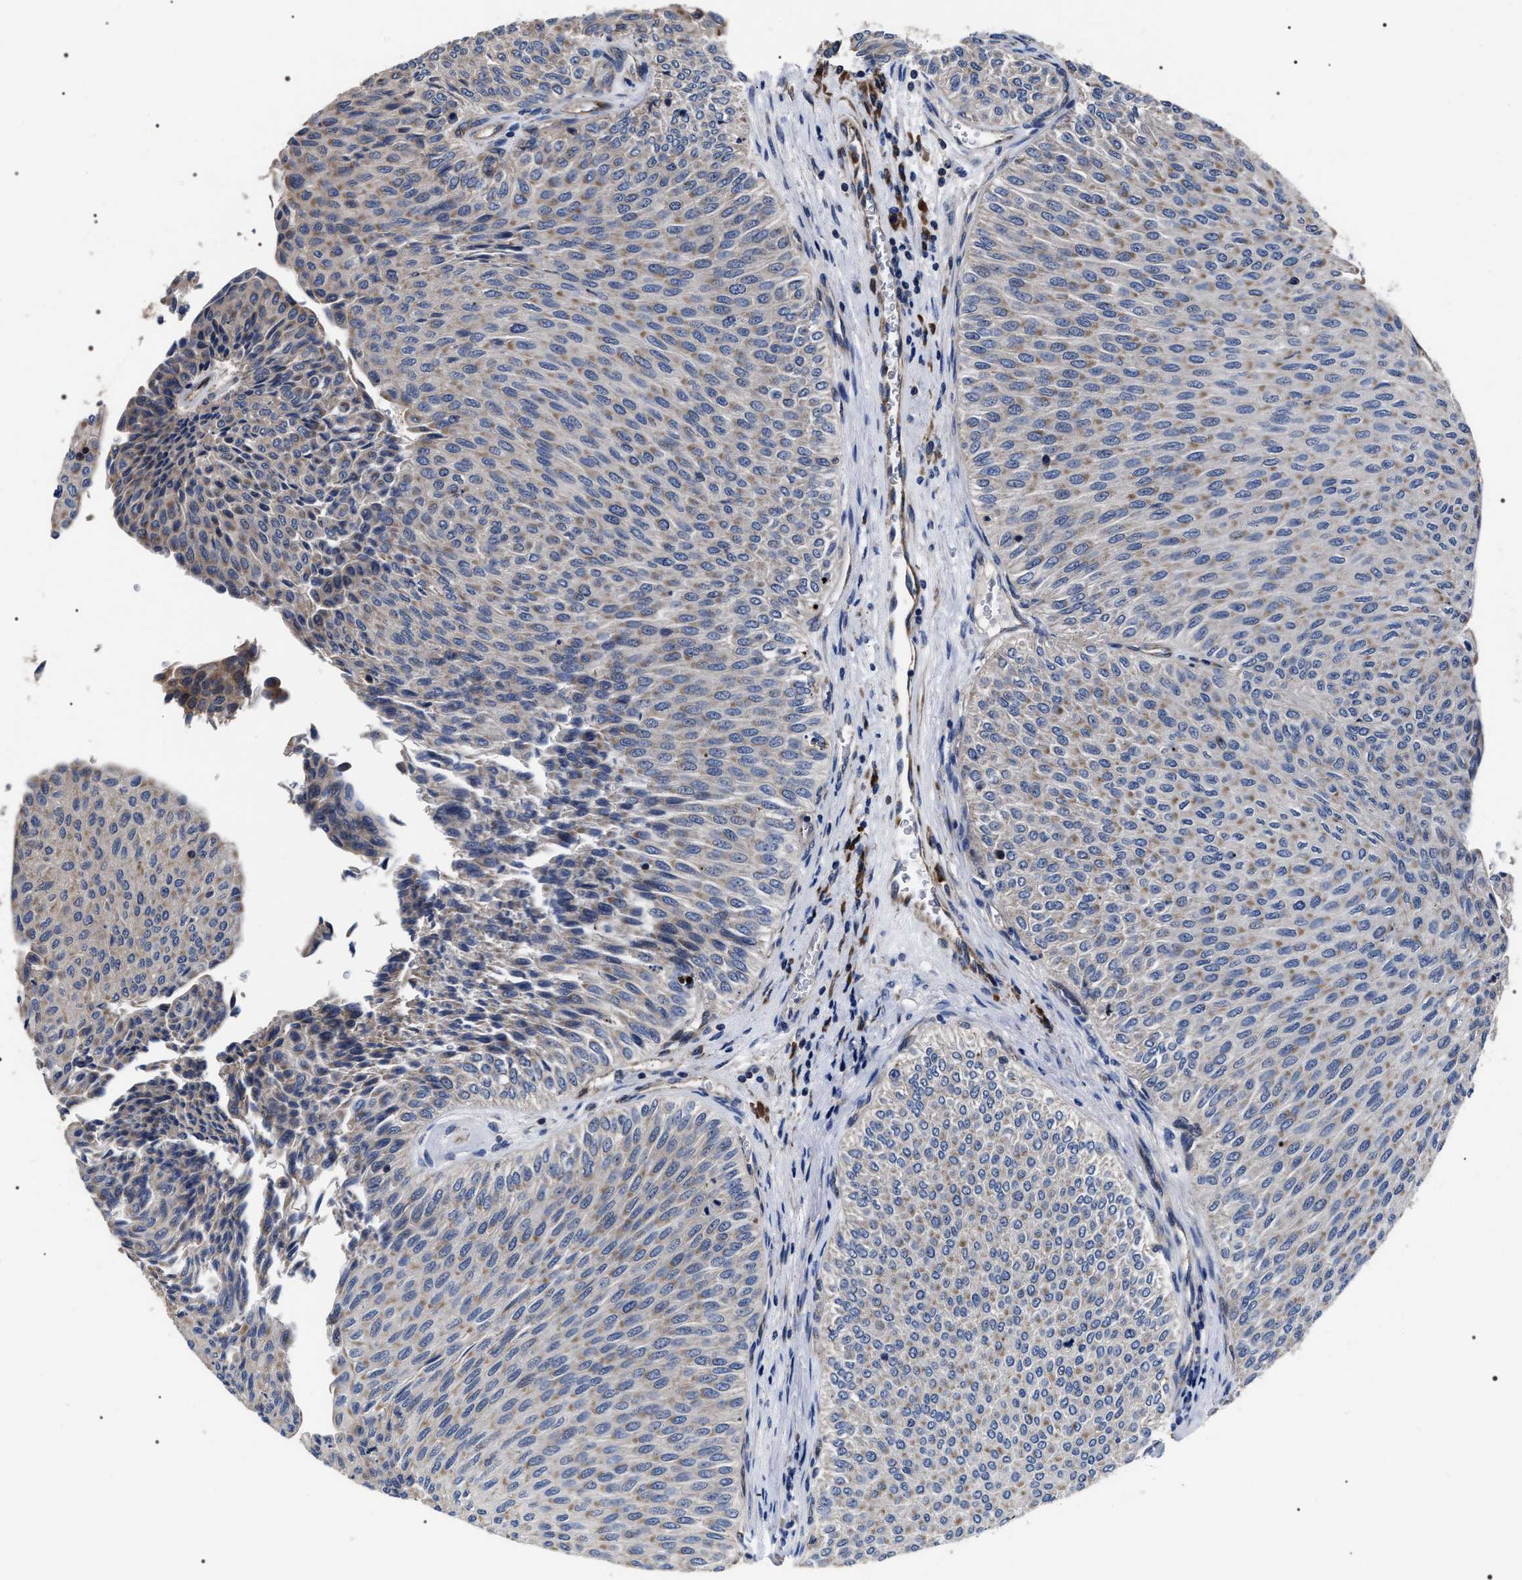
{"staining": {"intensity": "weak", "quantity": ">75%", "location": "cytoplasmic/membranous"}, "tissue": "urothelial cancer", "cell_type": "Tumor cells", "image_type": "cancer", "snomed": [{"axis": "morphology", "description": "Urothelial carcinoma, Low grade"}, {"axis": "topography", "description": "Urinary bladder"}], "caption": "An image of urothelial carcinoma (low-grade) stained for a protein demonstrates weak cytoplasmic/membranous brown staining in tumor cells. (brown staining indicates protein expression, while blue staining denotes nuclei).", "gene": "MIS18A", "patient": {"sex": "male", "age": 78}}